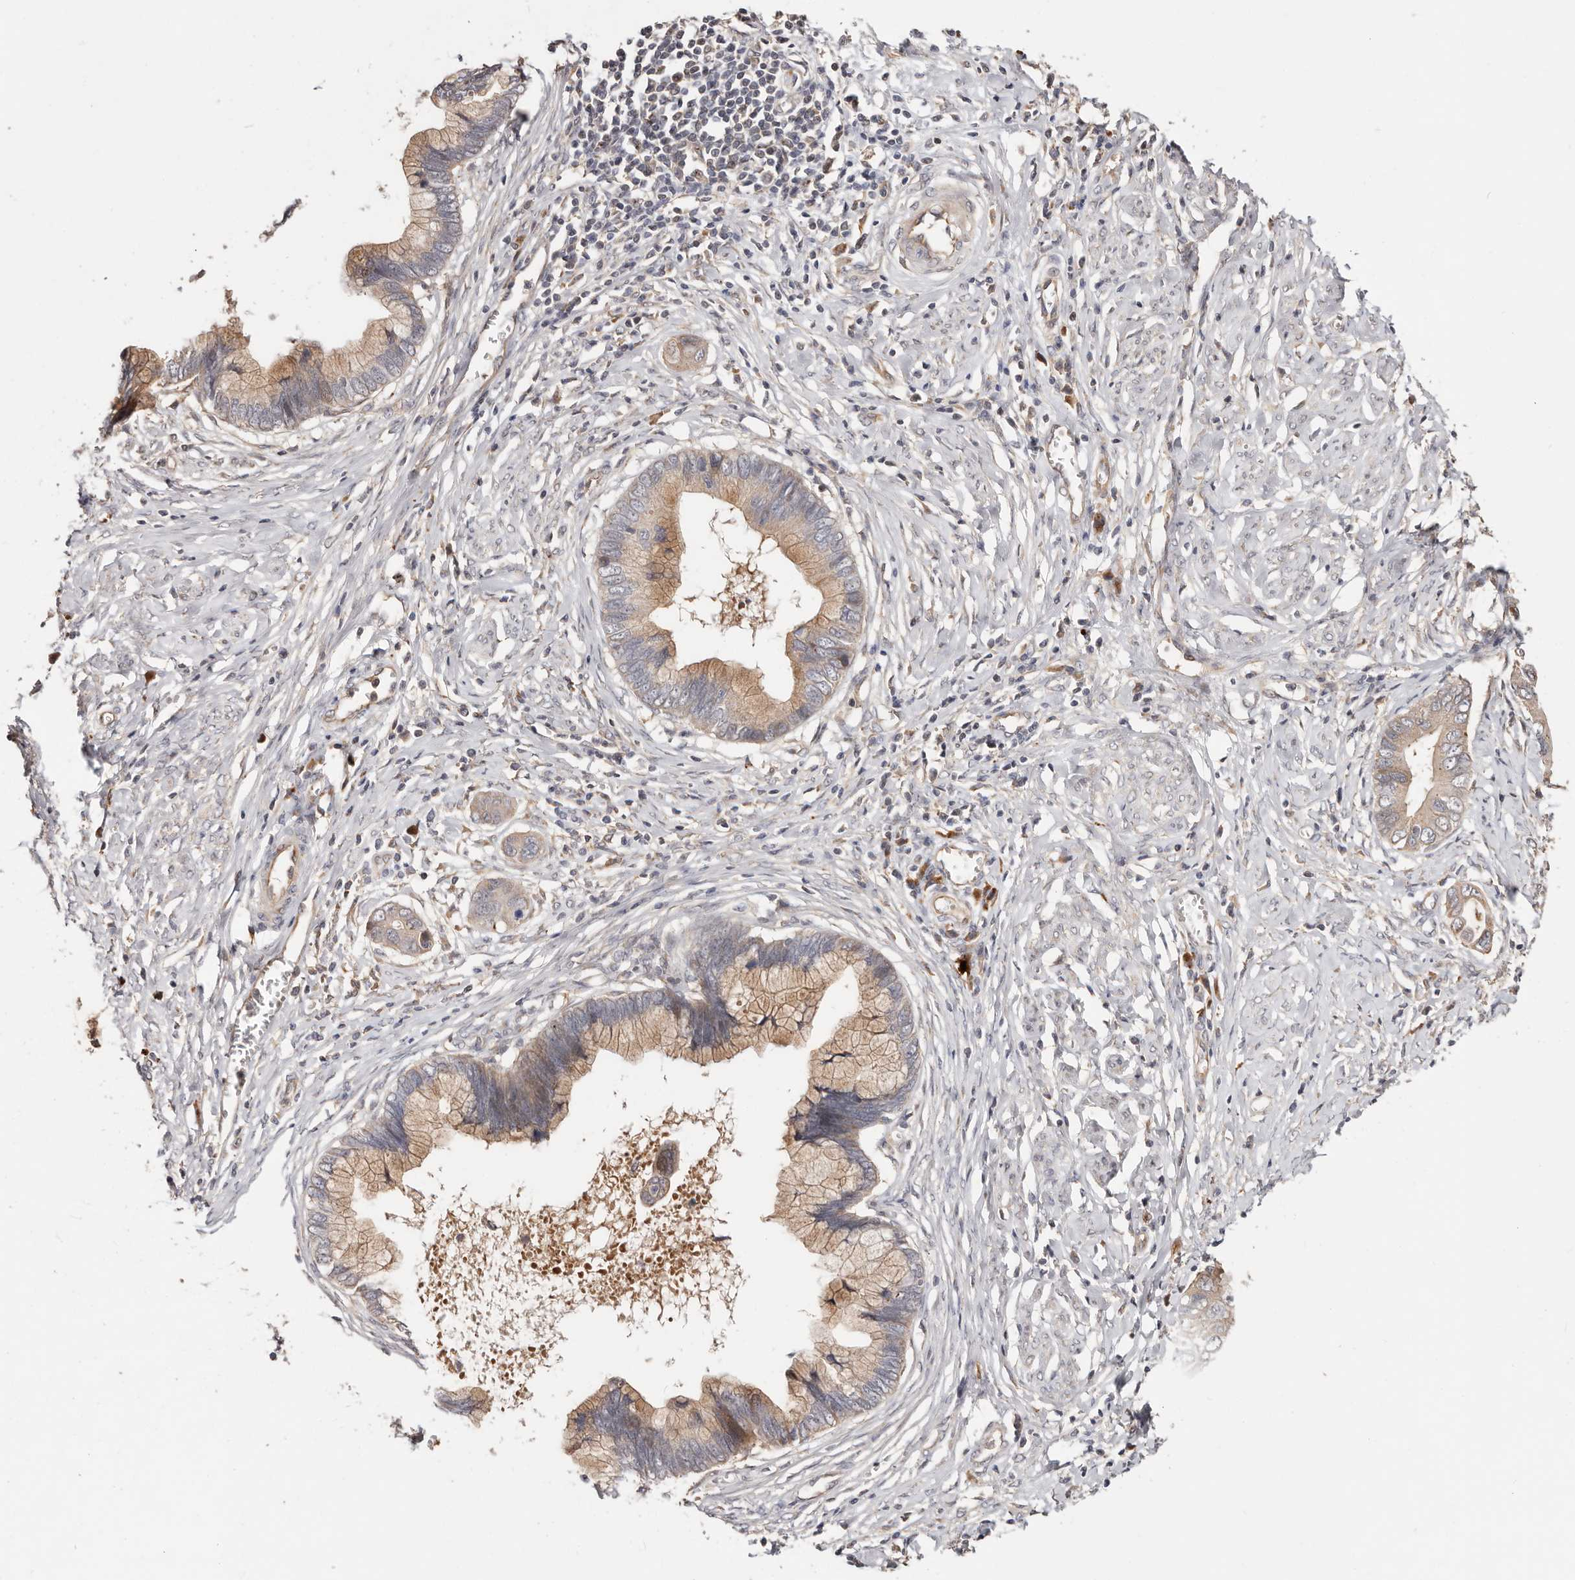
{"staining": {"intensity": "moderate", "quantity": ">75%", "location": "cytoplasmic/membranous"}, "tissue": "cervical cancer", "cell_type": "Tumor cells", "image_type": "cancer", "snomed": [{"axis": "morphology", "description": "Adenocarcinoma, NOS"}, {"axis": "topography", "description": "Cervix"}], "caption": "Approximately >75% of tumor cells in cervical cancer (adenocarcinoma) exhibit moderate cytoplasmic/membranous protein positivity as visualized by brown immunohistochemical staining.", "gene": "USP33", "patient": {"sex": "female", "age": 44}}